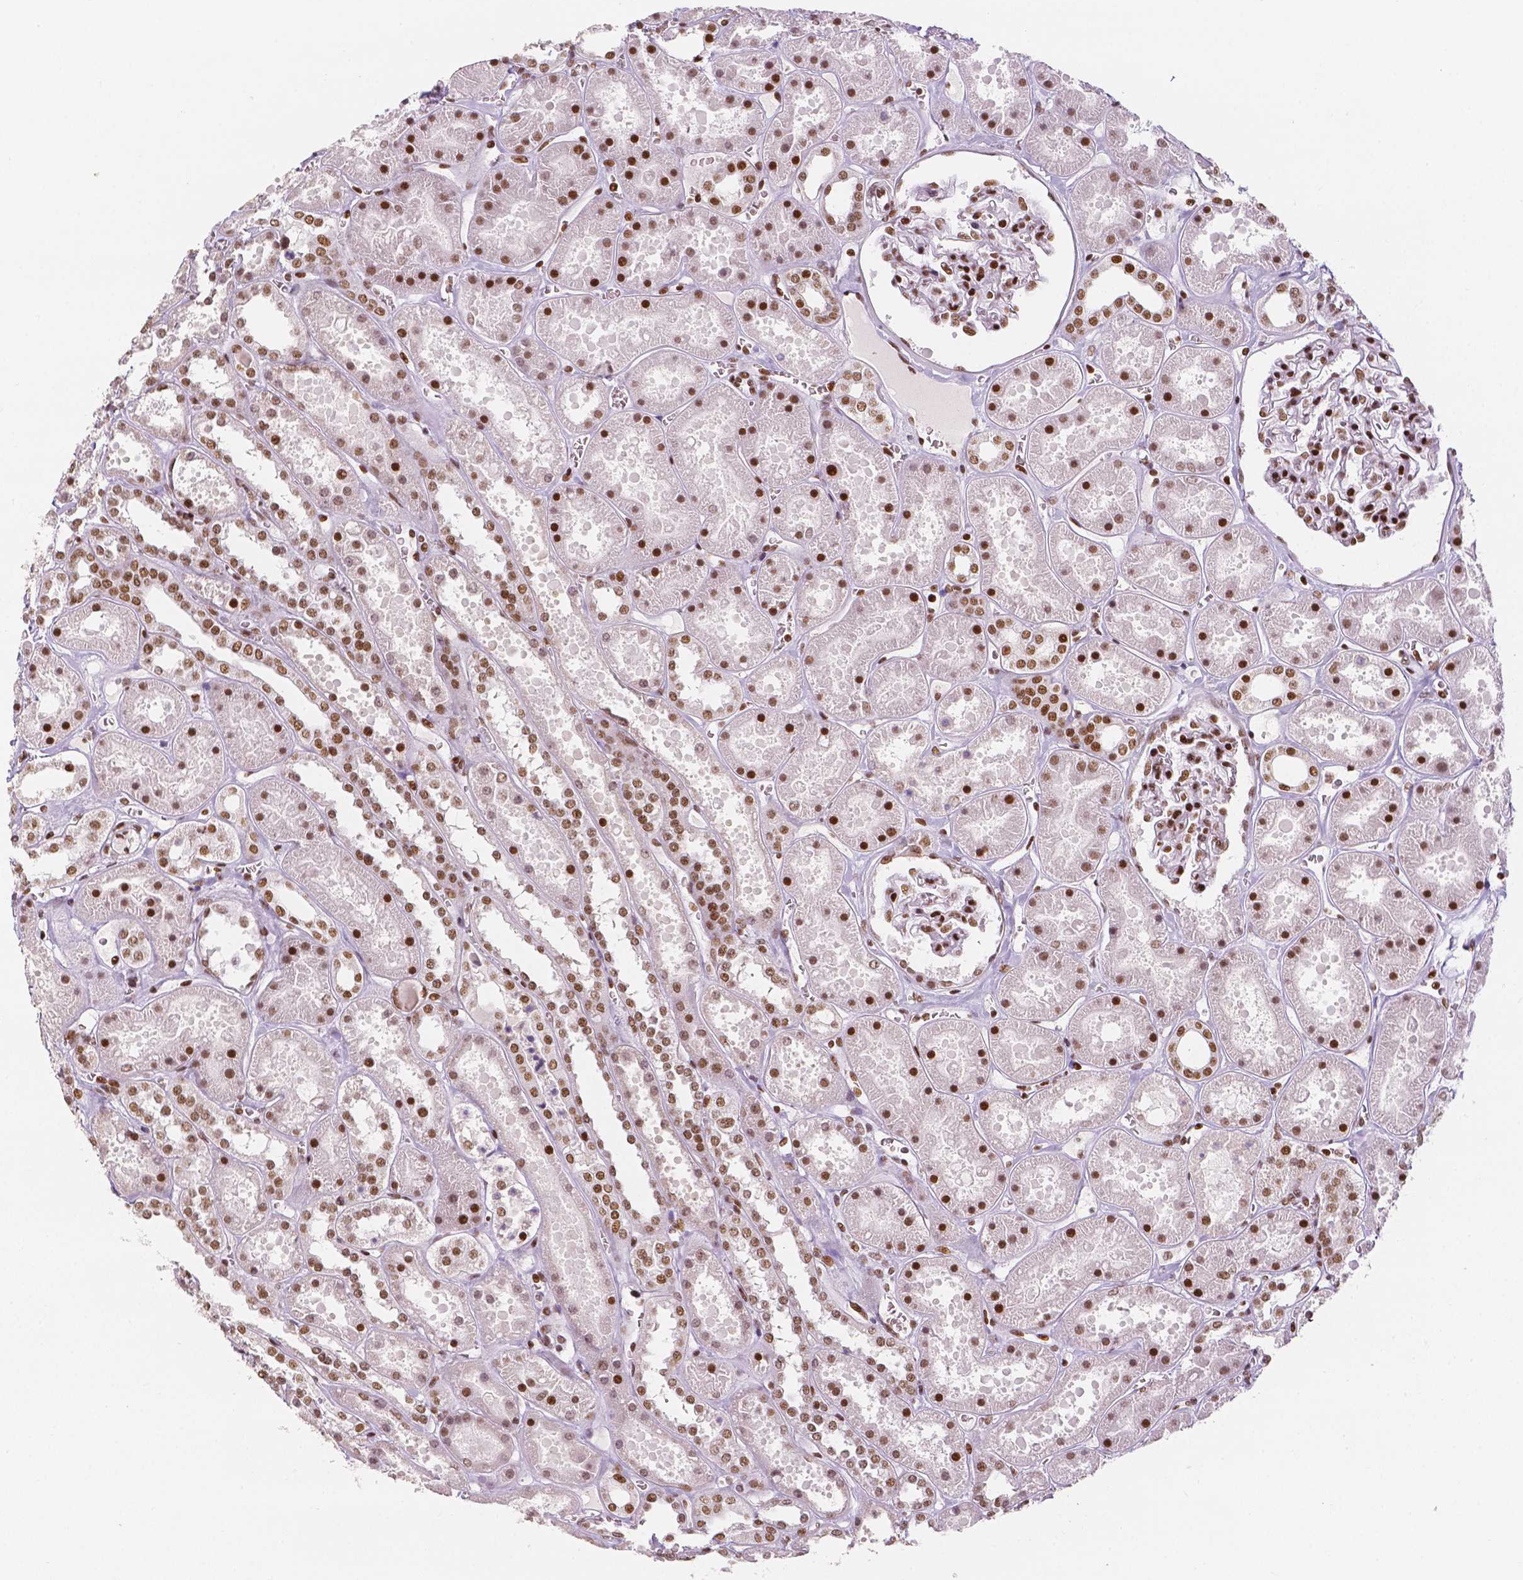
{"staining": {"intensity": "moderate", "quantity": ">75%", "location": "nuclear"}, "tissue": "kidney", "cell_type": "Cells in glomeruli", "image_type": "normal", "snomed": [{"axis": "morphology", "description": "Normal tissue, NOS"}, {"axis": "topography", "description": "Kidney"}], "caption": "An immunohistochemistry micrograph of benign tissue is shown. Protein staining in brown labels moderate nuclear positivity in kidney within cells in glomeruli.", "gene": "HDAC1", "patient": {"sex": "female", "age": 41}}